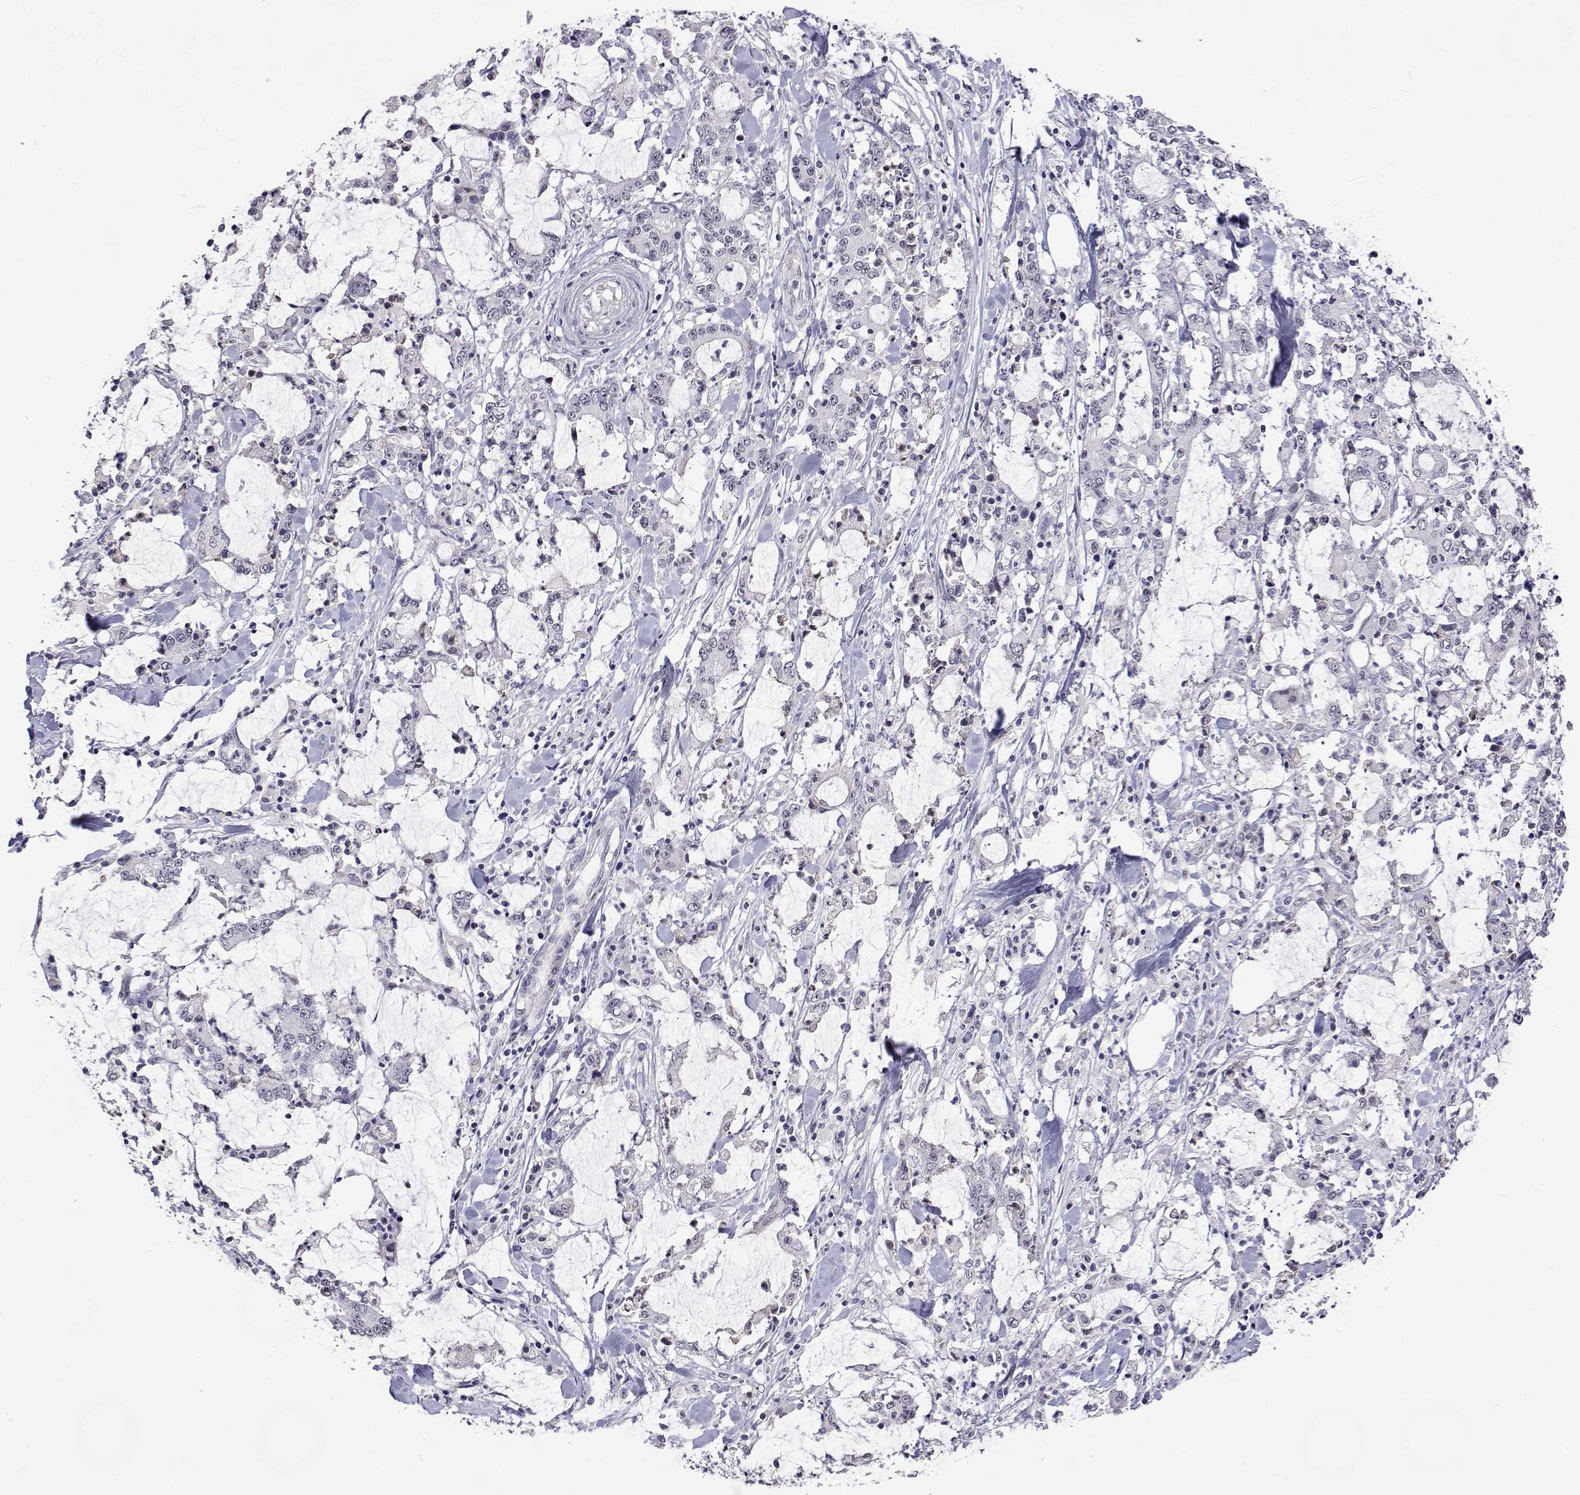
{"staining": {"intensity": "negative", "quantity": "none", "location": "none"}, "tissue": "stomach cancer", "cell_type": "Tumor cells", "image_type": "cancer", "snomed": [{"axis": "morphology", "description": "Adenocarcinoma, NOS"}, {"axis": "topography", "description": "Stomach, upper"}], "caption": "The image displays no significant positivity in tumor cells of adenocarcinoma (stomach).", "gene": "NHP2", "patient": {"sex": "male", "age": 68}}